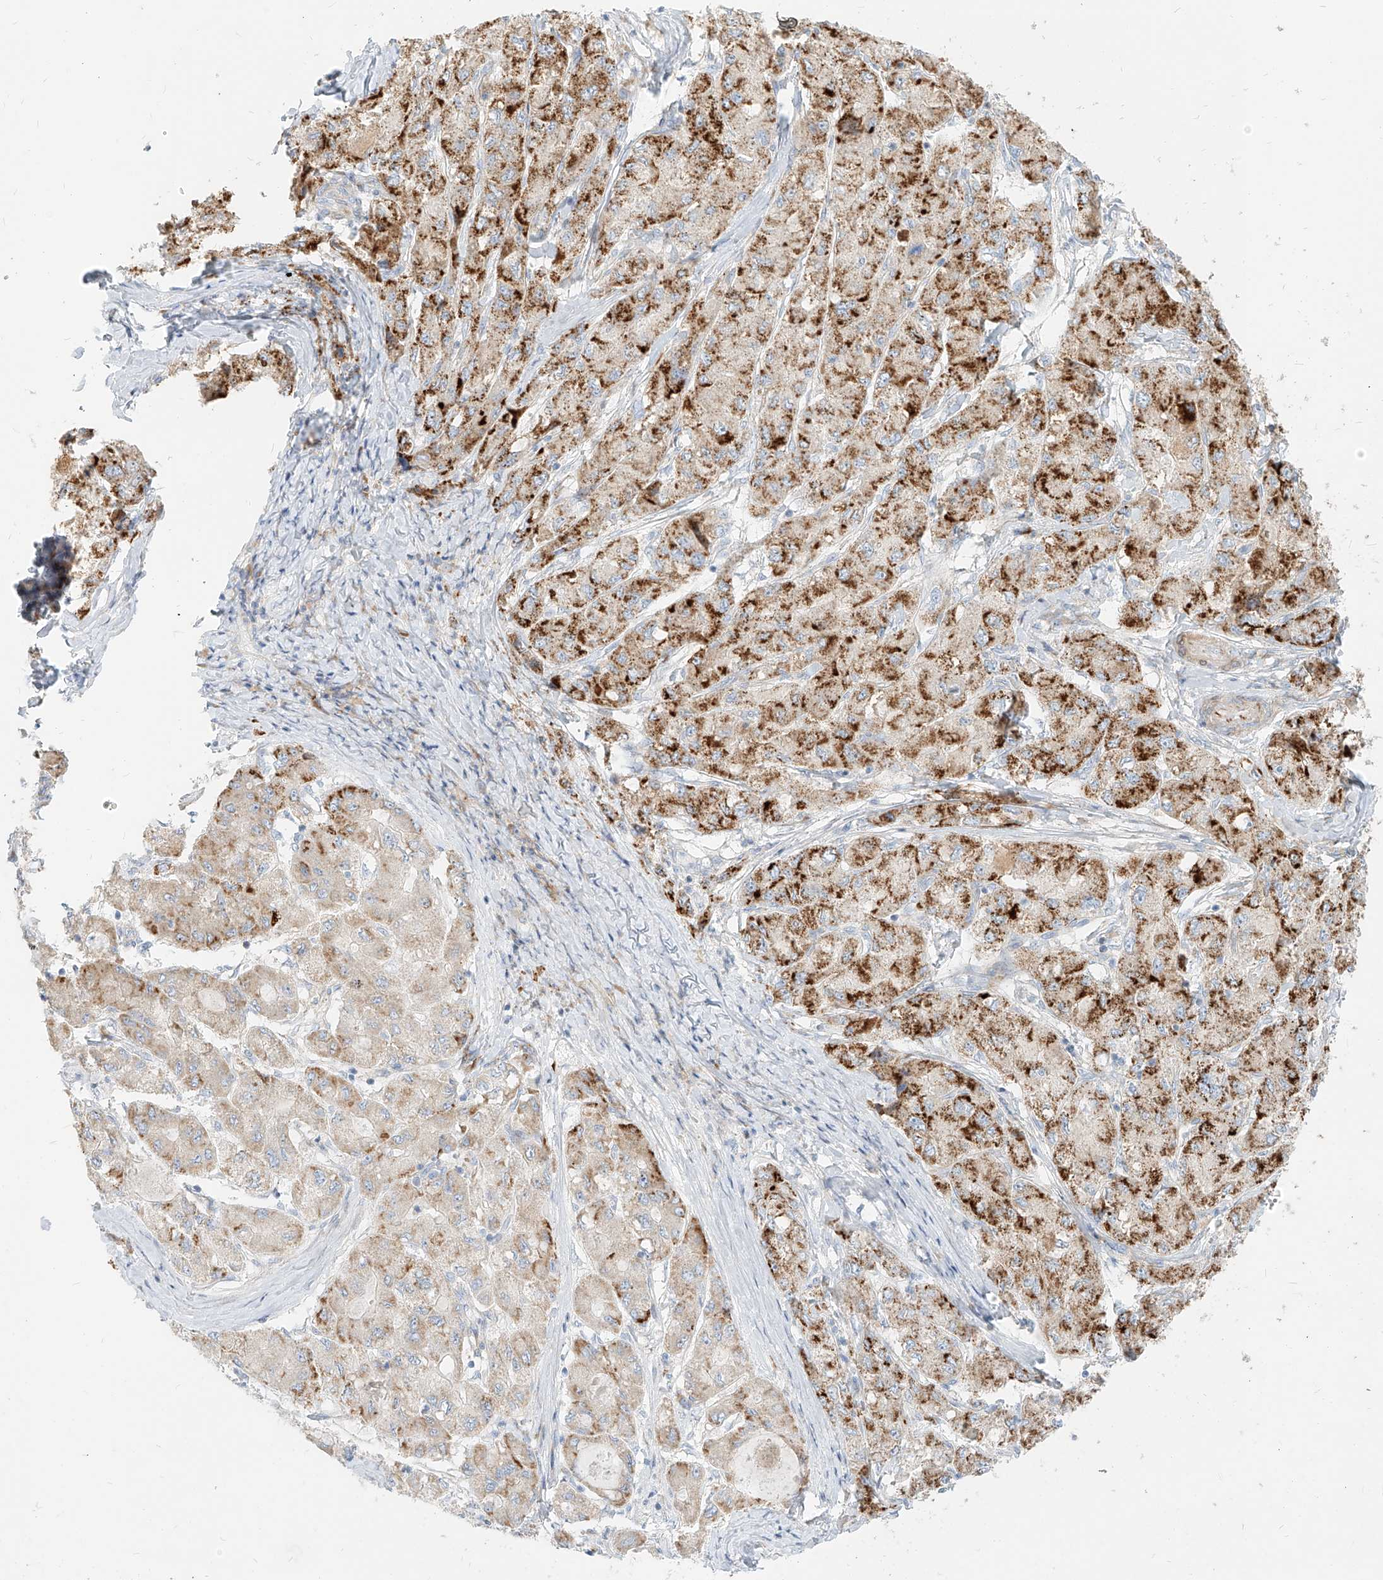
{"staining": {"intensity": "moderate", "quantity": ">75%", "location": "cytoplasmic/membranous"}, "tissue": "liver cancer", "cell_type": "Tumor cells", "image_type": "cancer", "snomed": [{"axis": "morphology", "description": "Carcinoma, Hepatocellular, NOS"}, {"axis": "topography", "description": "Liver"}], "caption": "The micrograph demonstrates staining of liver cancer, revealing moderate cytoplasmic/membranous protein expression (brown color) within tumor cells. (brown staining indicates protein expression, while blue staining denotes nuclei).", "gene": "MTX2", "patient": {"sex": "male", "age": 80}}